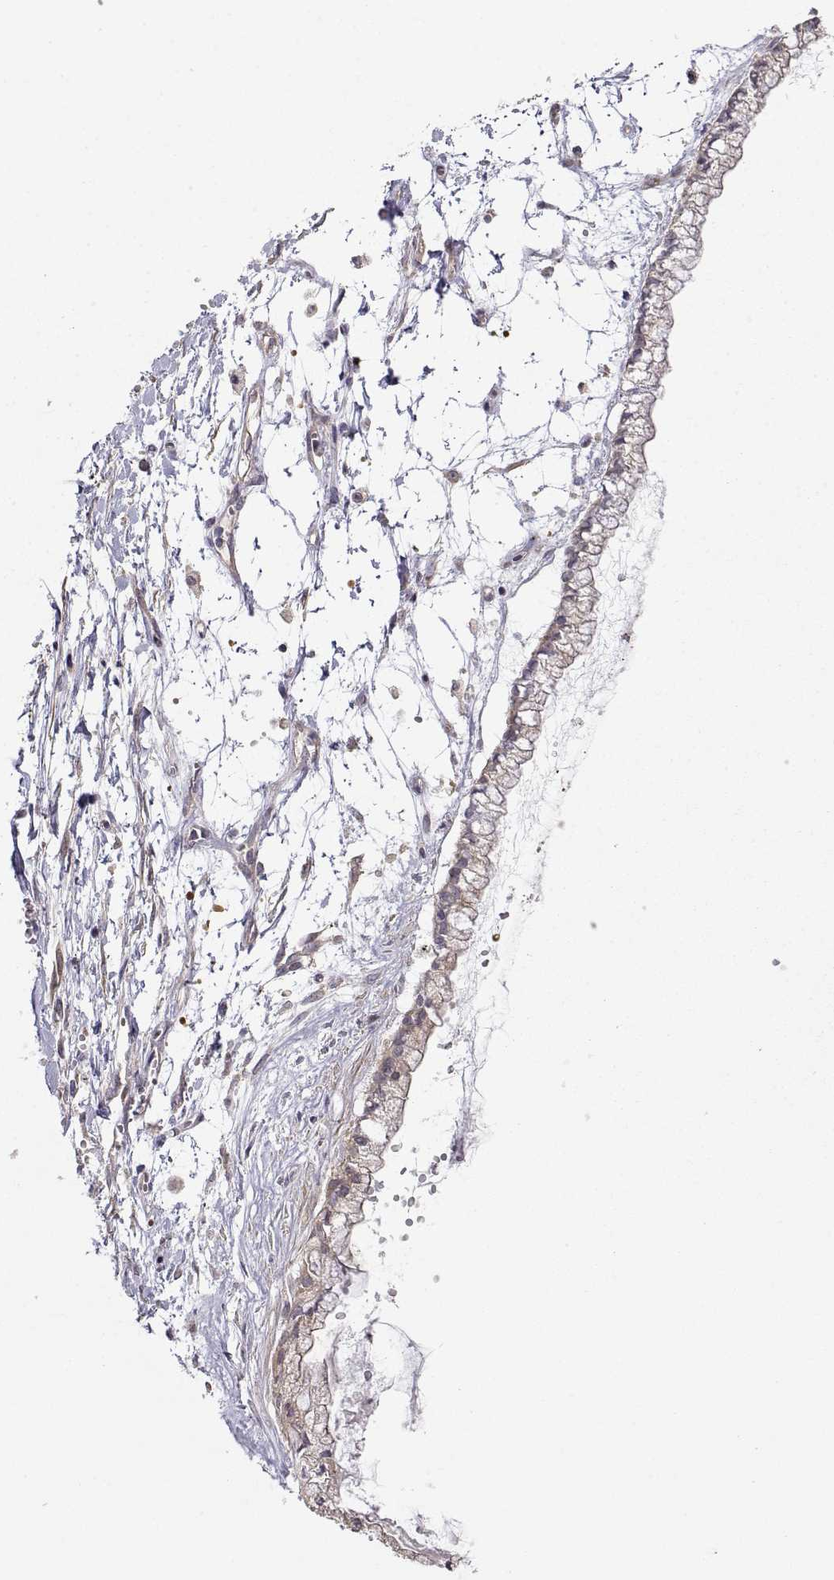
{"staining": {"intensity": "weak", "quantity": ">75%", "location": "cytoplasmic/membranous"}, "tissue": "ovarian cancer", "cell_type": "Tumor cells", "image_type": "cancer", "snomed": [{"axis": "morphology", "description": "Cystadenocarcinoma, mucinous, NOS"}, {"axis": "topography", "description": "Ovary"}], "caption": "A micrograph of ovarian cancer (mucinous cystadenocarcinoma) stained for a protein exhibits weak cytoplasmic/membranous brown staining in tumor cells.", "gene": "PAIP1", "patient": {"sex": "female", "age": 67}}